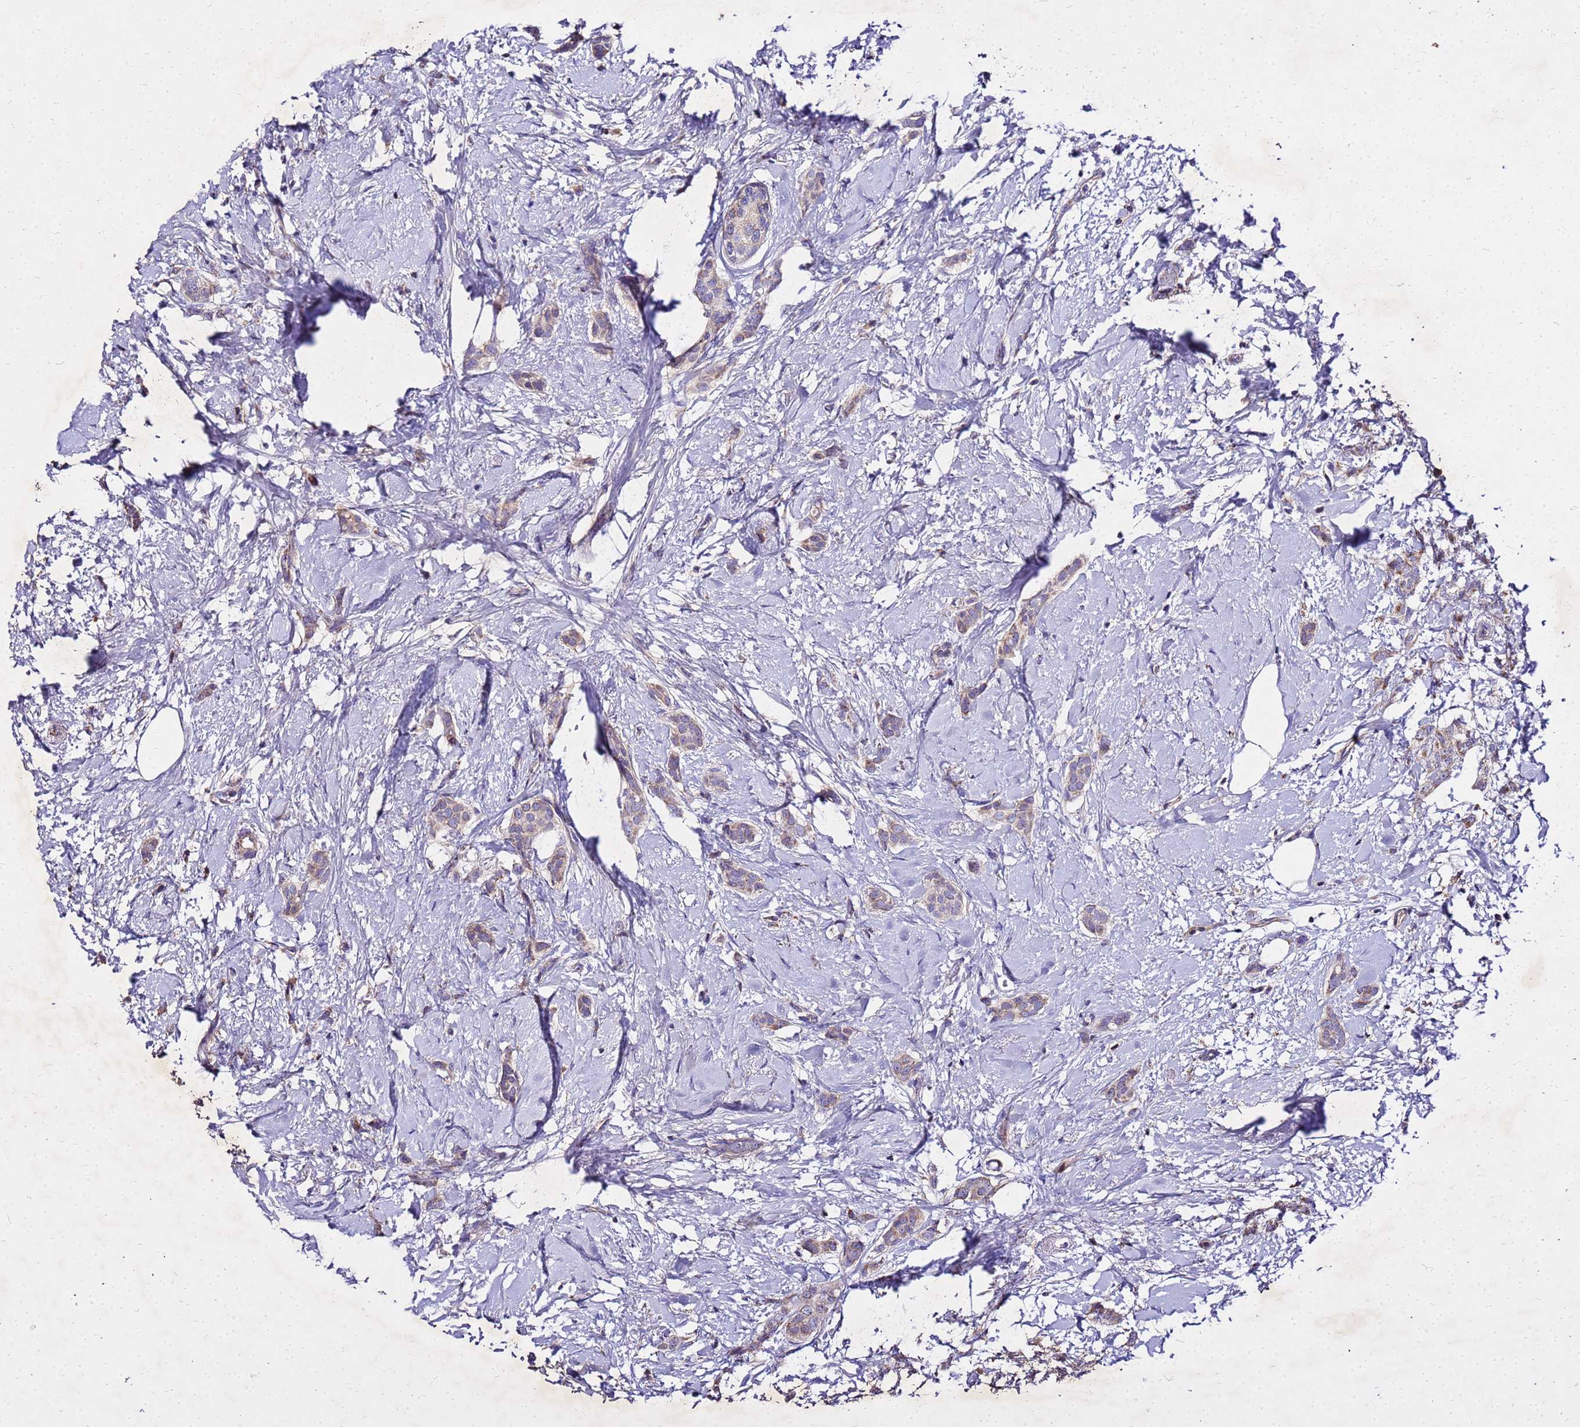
{"staining": {"intensity": "weak", "quantity": "25%-75%", "location": "cytoplasmic/membranous"}, "tissue": "breast cancer", "cell_type": "Tumor cells", "image_type": "cancer", "snomed": [{"axis": "morphology", "description": "Duct carcinoma"}, {"axis": "topography", "description": "Breast"}], "caption": "Intraductal carcinoma (breast) was stained to show a protein in brown. There is low levels of weak cytoplasmic/membranous expression in approximately 25%-75% of tumor cells.", "gene": "COX14", "patient": {"sex": "female", "age": 72}}